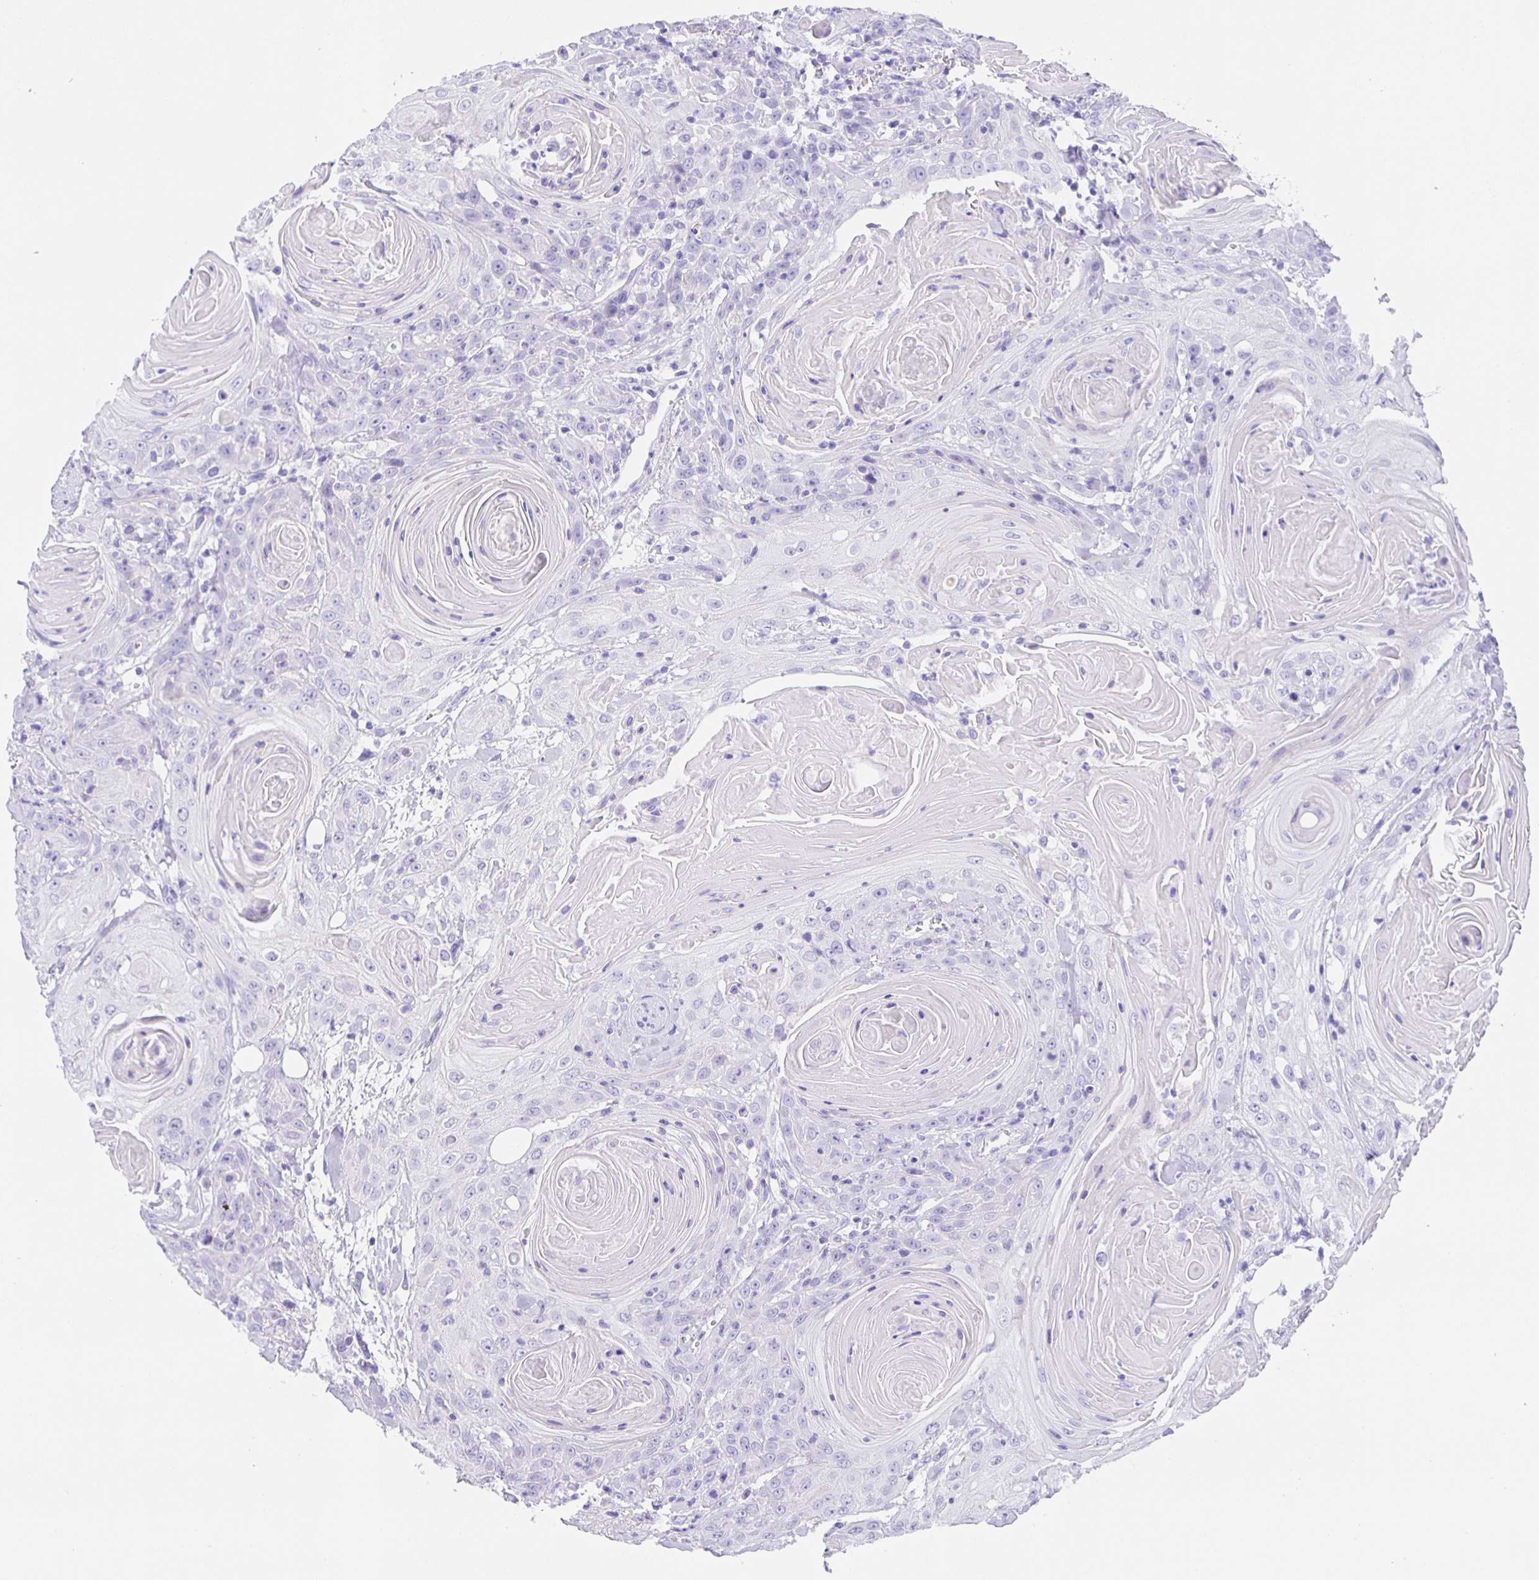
{"staining": {"intensity": "negative", "quantity": "none", "location": "none"}, "tissue": "head and neck cancer", "cell_type": "Tumor cells", "image_type": "cancer", "snomed": [{"axis": "morphology", "description": "Squamous cell carcinoma, NOS"}, {"axis": "topography", "description": "Head-Neck"}], "caption": "DAB immunohistochemical staining of head and neck cancer shows no significant staining in tumor cells.", "gene": "GUCA2A", "patient": {"sex": "female", "age": 84}}